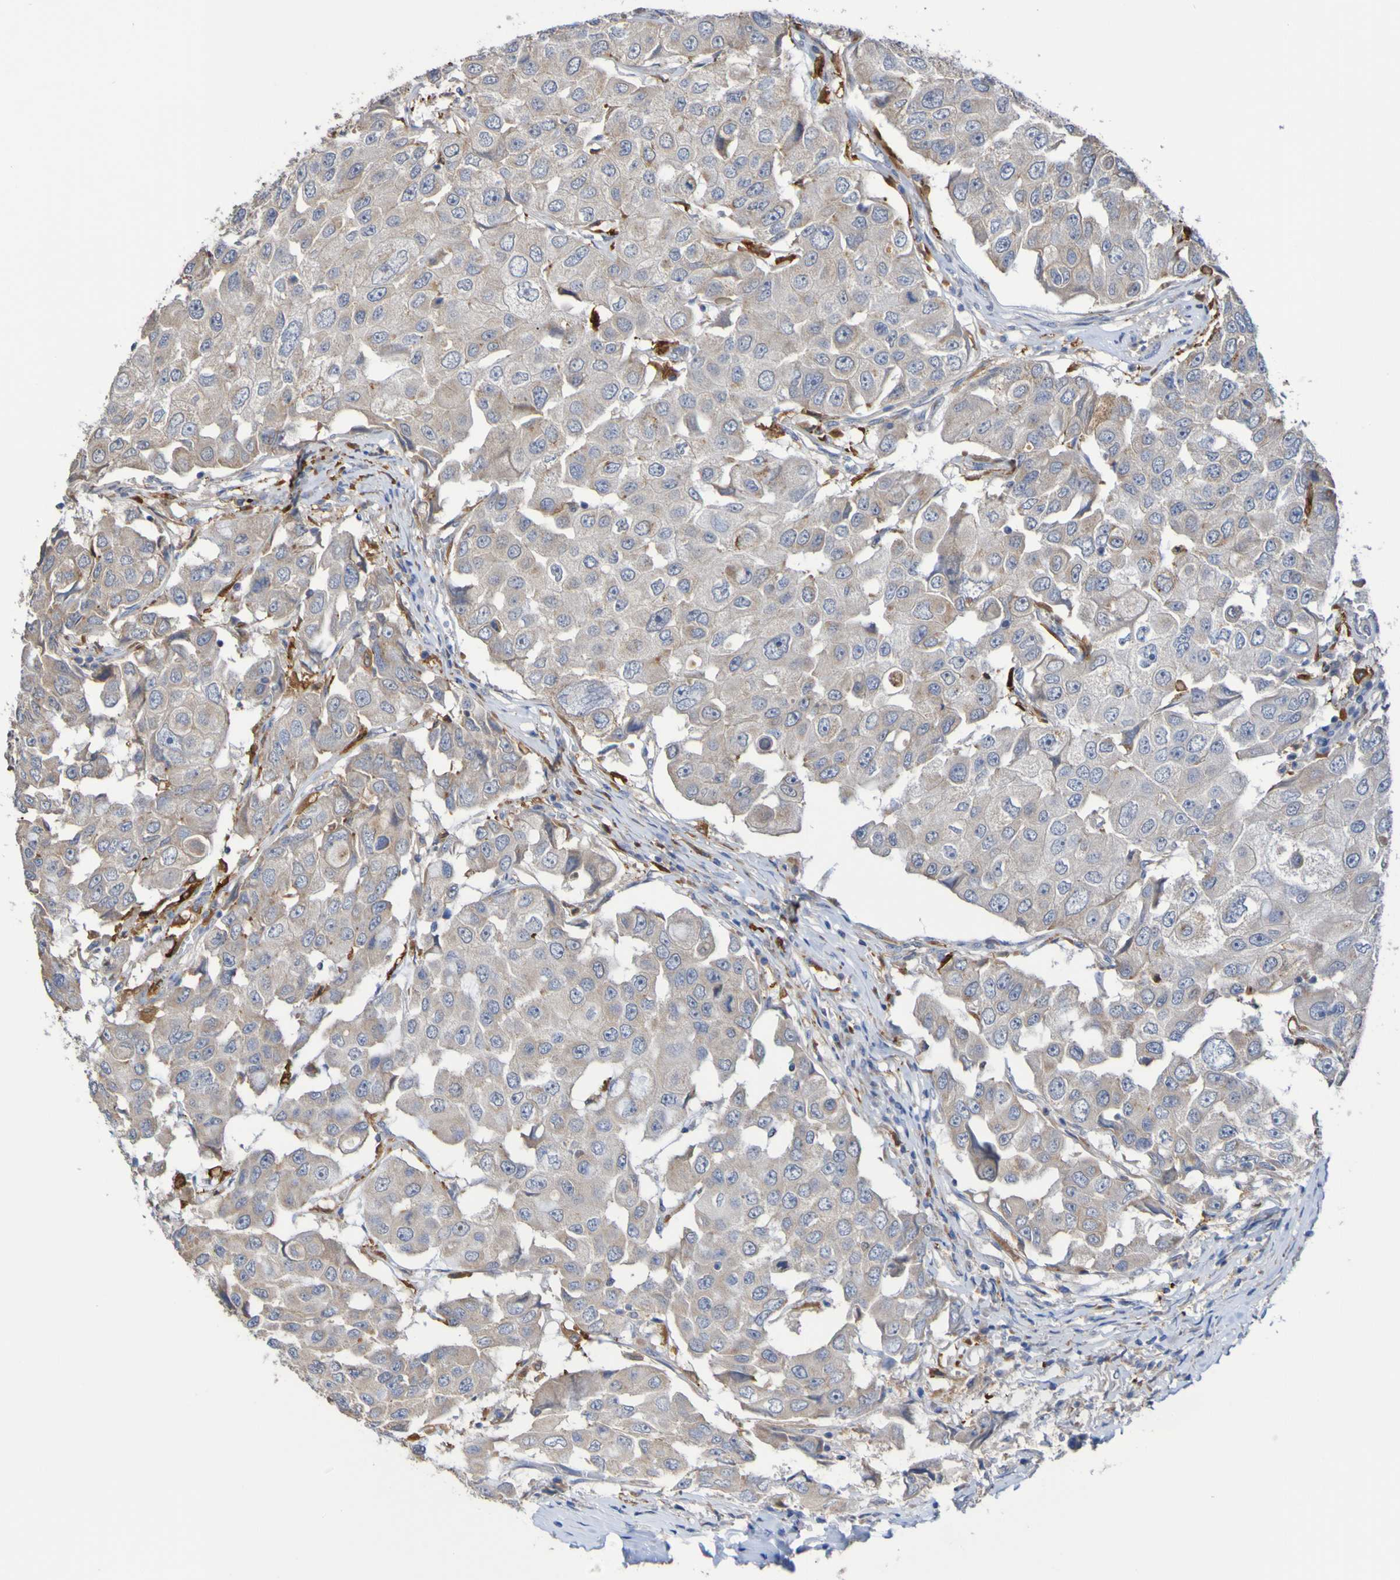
{"staining": {"intensity": "weak", "quantity": "<25%", "location": "cytoplasmic/membranous"}, "tissue": "breast cancer", "cell_type": "Tumor cells", "image_type": "cancer", "snomed": [{"axis": "morphology", "description": "Duct carcinoma"}, {"axis": "topography", "description": "Breast"}], "caption": "Tumor cells show no significant protein expression in breast cancer.", "gene": "PHYH", "patient": {"sex": "female", "age": 27}}